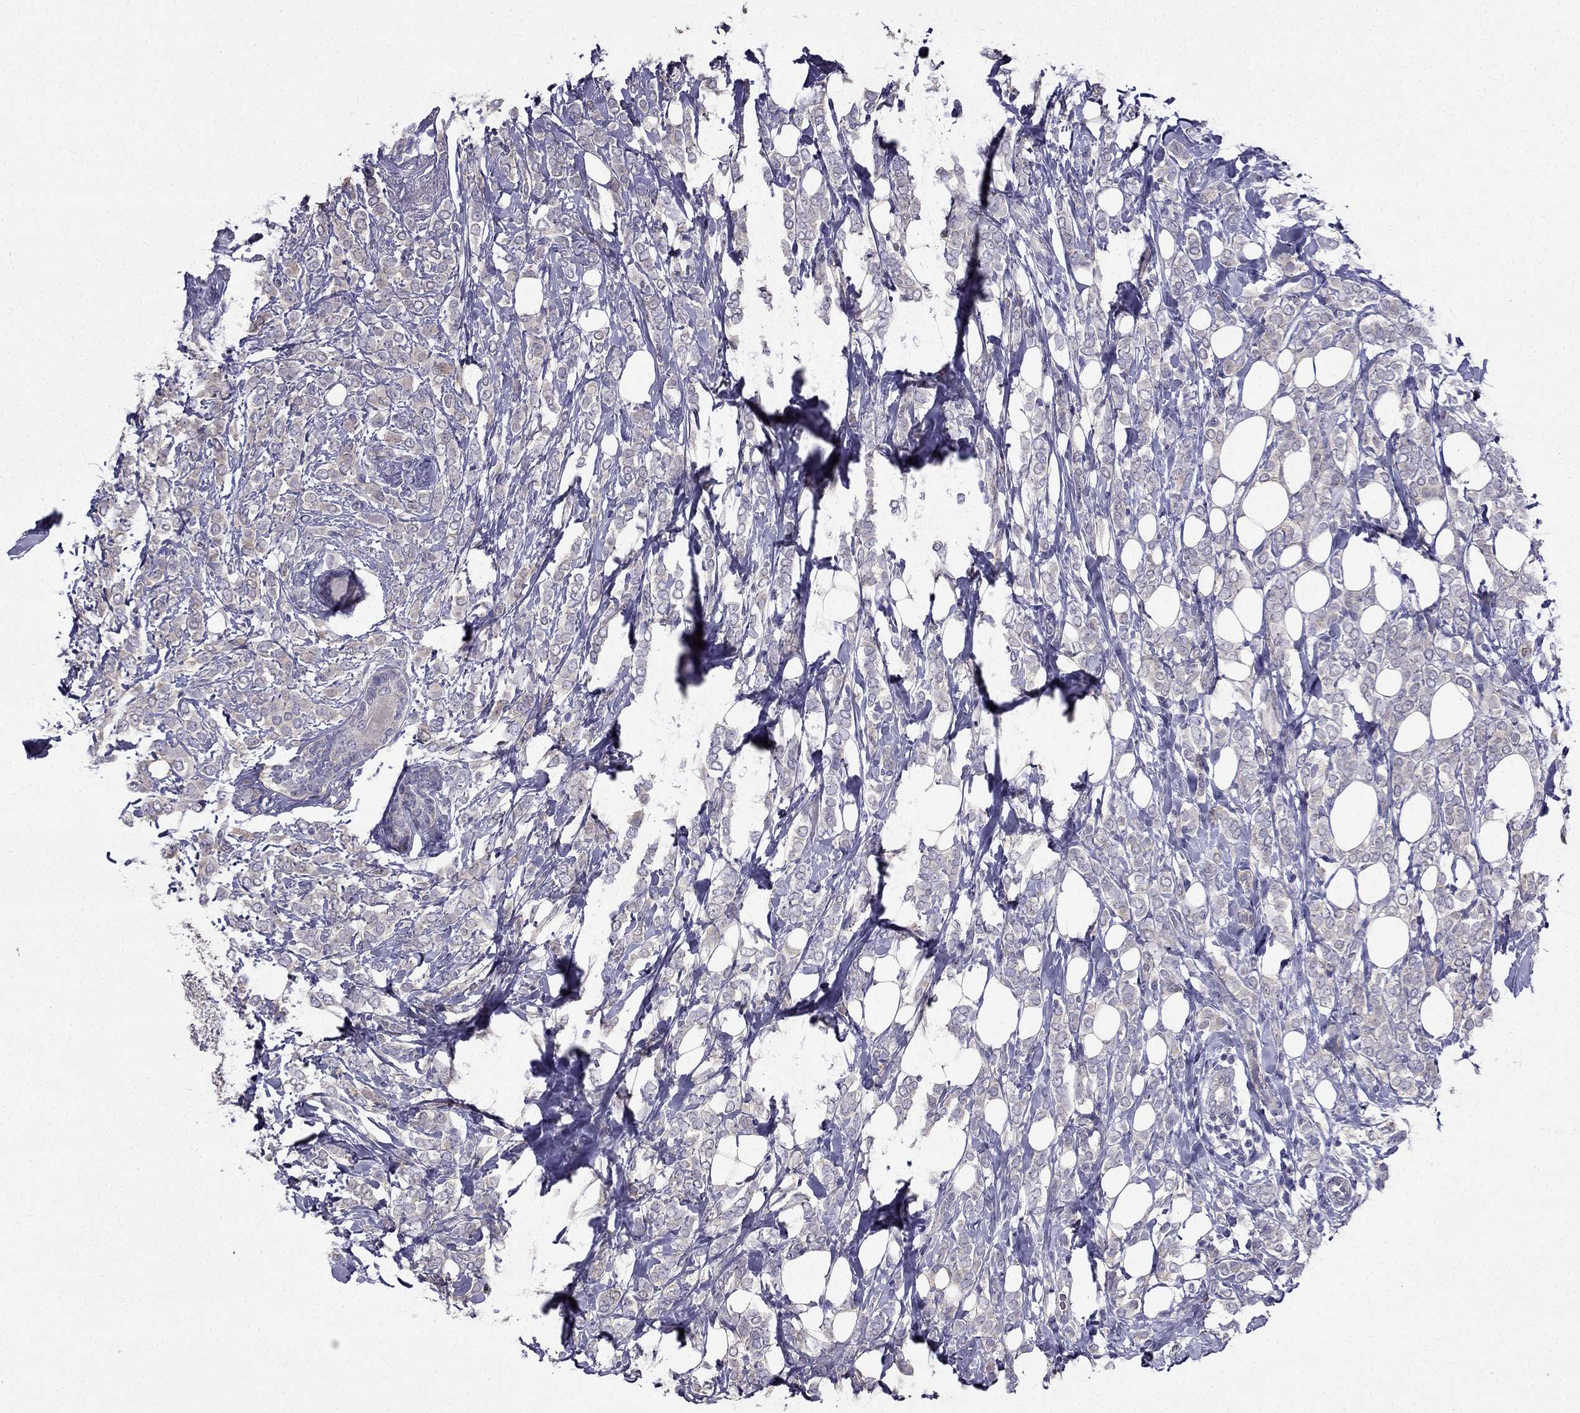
{"staining": {"intensity": "weak", "quantity": "25%-75%", "location": "cytoplasmic/membranous"}, "tissue": "breast cancer", "cell_type": "Tumor cells", "image_type": "cancer", "snomed": [{"axis": "morphology", "description": "Lobular carcinoma"}, {"axis": "topography", "description": "Breast"}], "caption": "This is an image of immunohistochemistry (IHC) staining of breast lobular carcinoma, which shows weak expression in the cytoplasmic/membranous of tumor cells.", "gene": "AS3MT", "patient": {"sex": "female", "age": 49}}